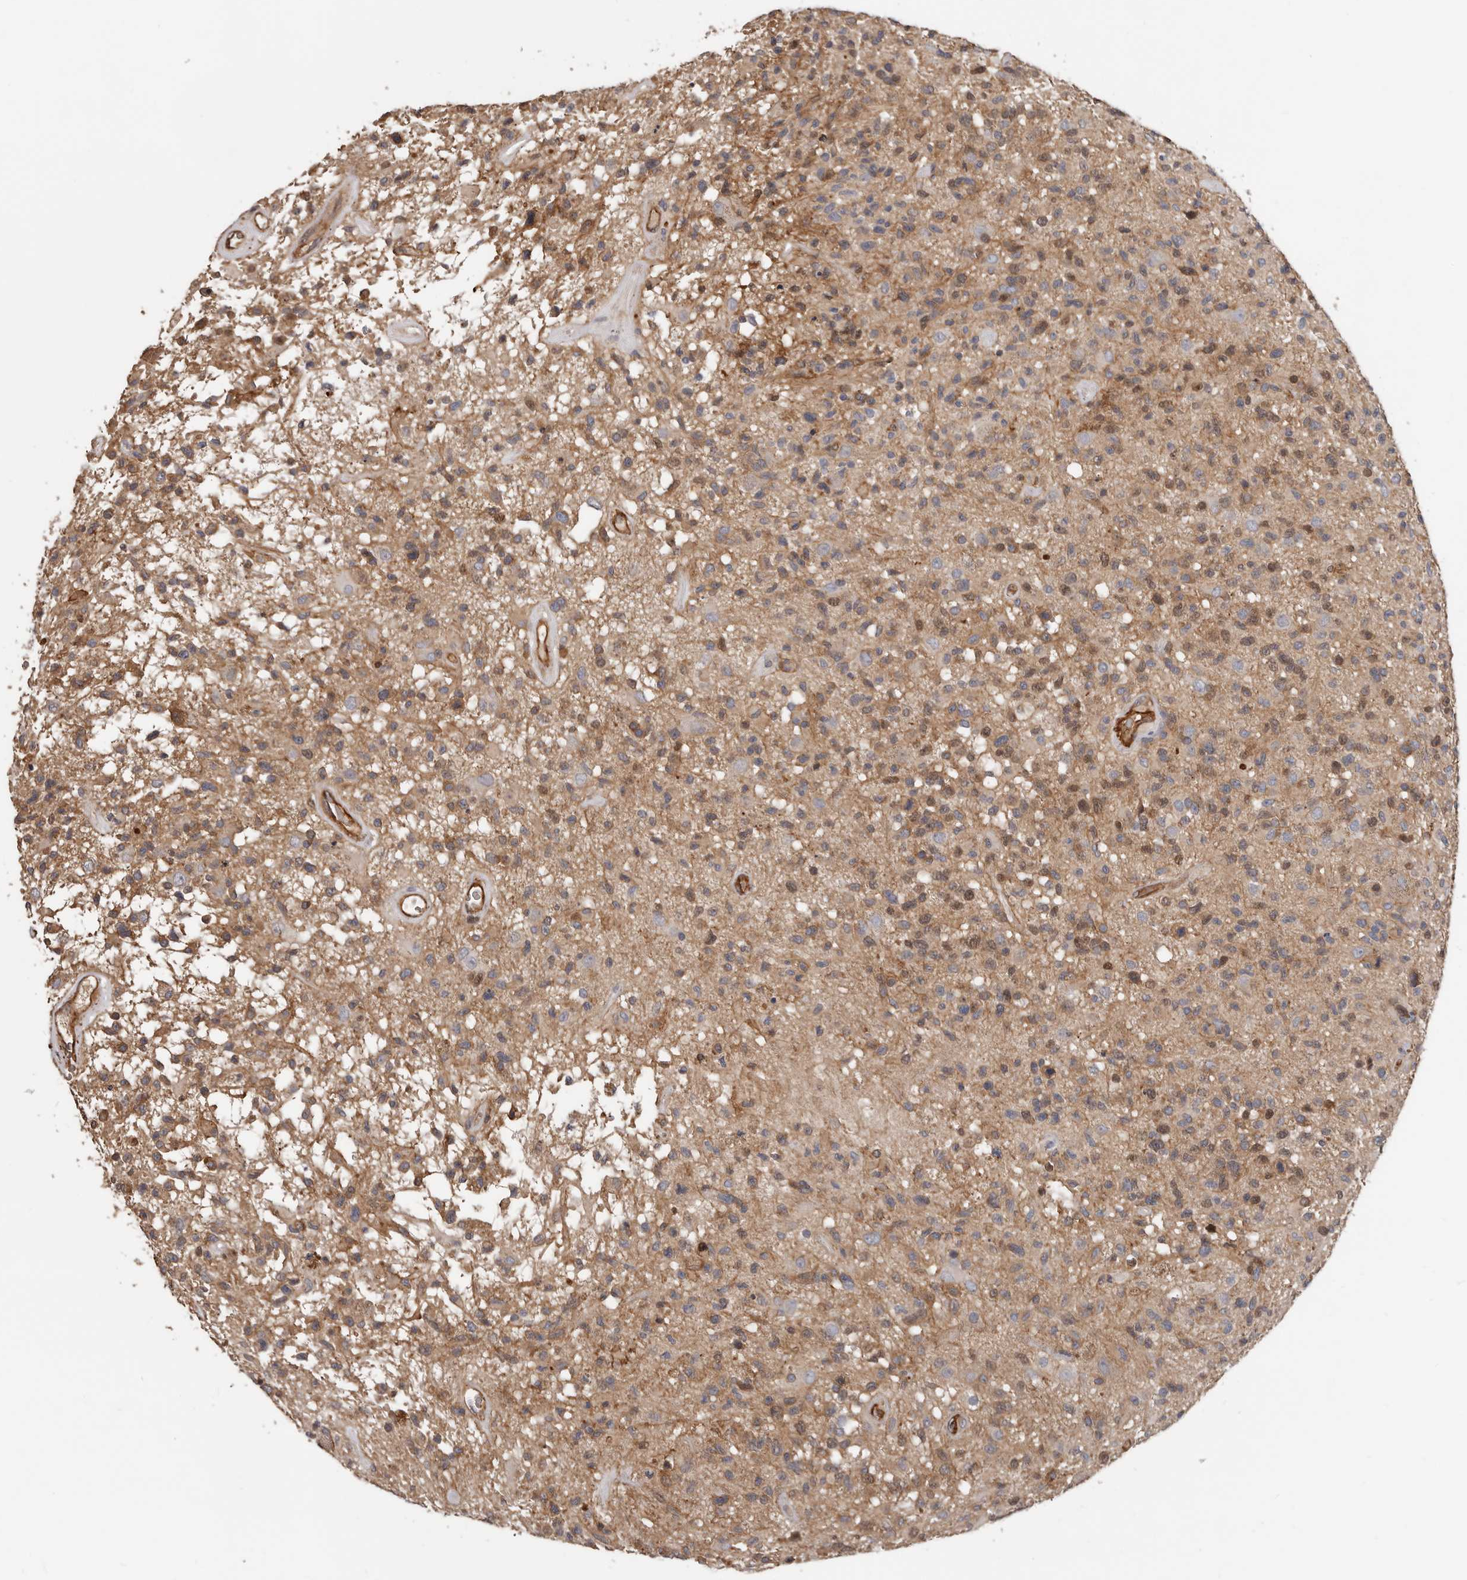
{"staining": {"intensity": "moderate", "quantity": ">75%", "location": "cytoplasmic/membranous"}, "tissue": "glioma", "cell_type": "Tumor cells", "image_type": "cancer", "snomed": [{"axis": "morphology", "description": "Glioma, malignant, High grade"}, {"axis": "morphology", "description": "Glioblastoma, NOS"}, {"axis": "topography", "description": "Brain"}], "caption": "Tumor cells show medium levels of moderate cytoplasmic/membranous expression in about >75% of cells in human glioma.", "gene": "PNRC2", "patient": {"sex": "male", "age": 60}}